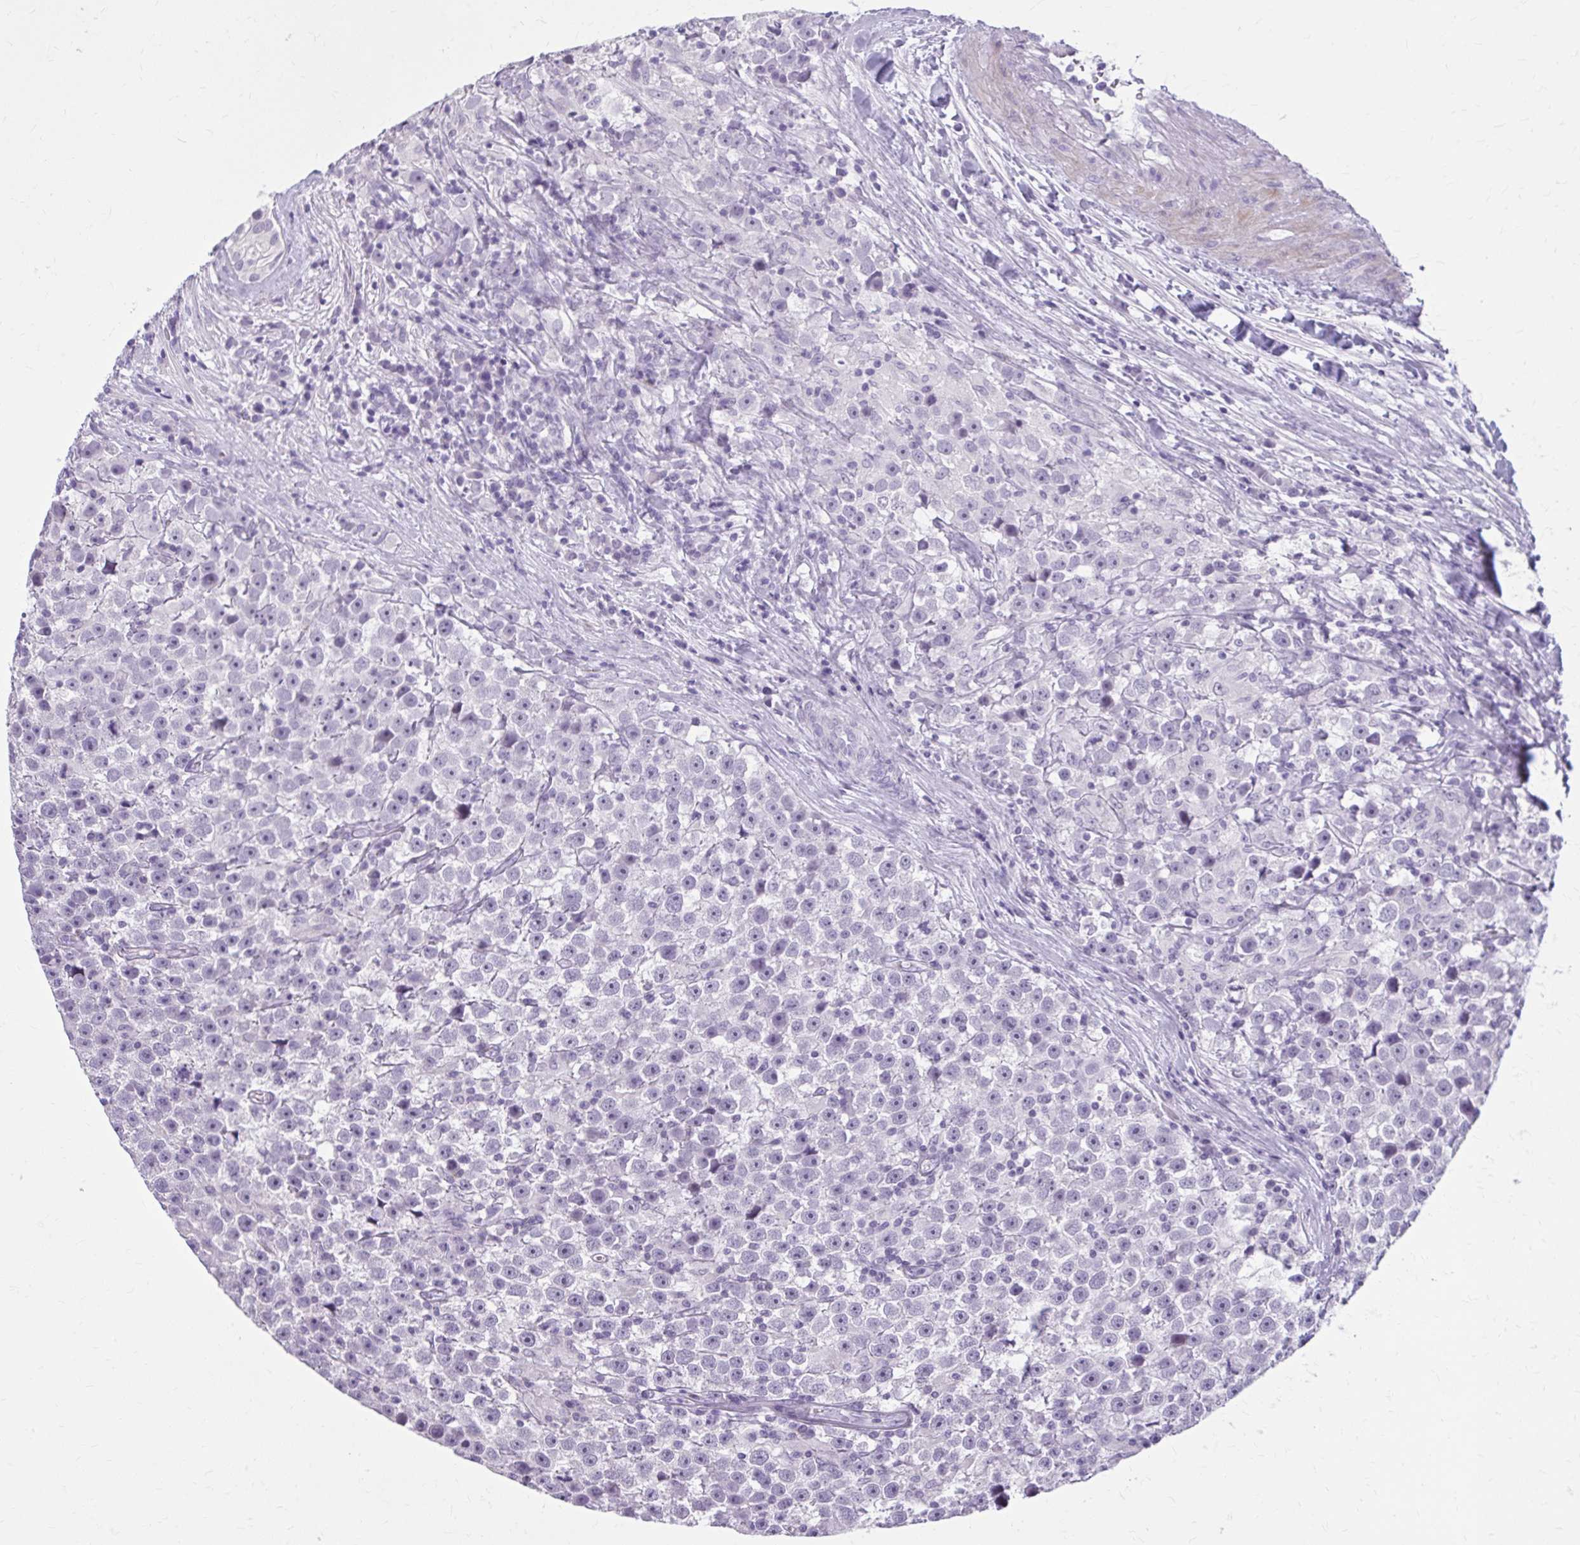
{"staining": {"intensity": "negative", "quantity": "none", "location": "none"}, "tissue": "testis cancer", "cell_type": "Tumor cells", "image_type": "cancer", "snomed": [{"axis": "morphology", "description": "Seminoma, NOS"}, {"axis": "topography", "description": "Testis"}], "caption": "There is no significant expression in tumor cells of seminoma (testis).", "gene": "OR4B1", "patient": {"sex": "male", "age": 31}}